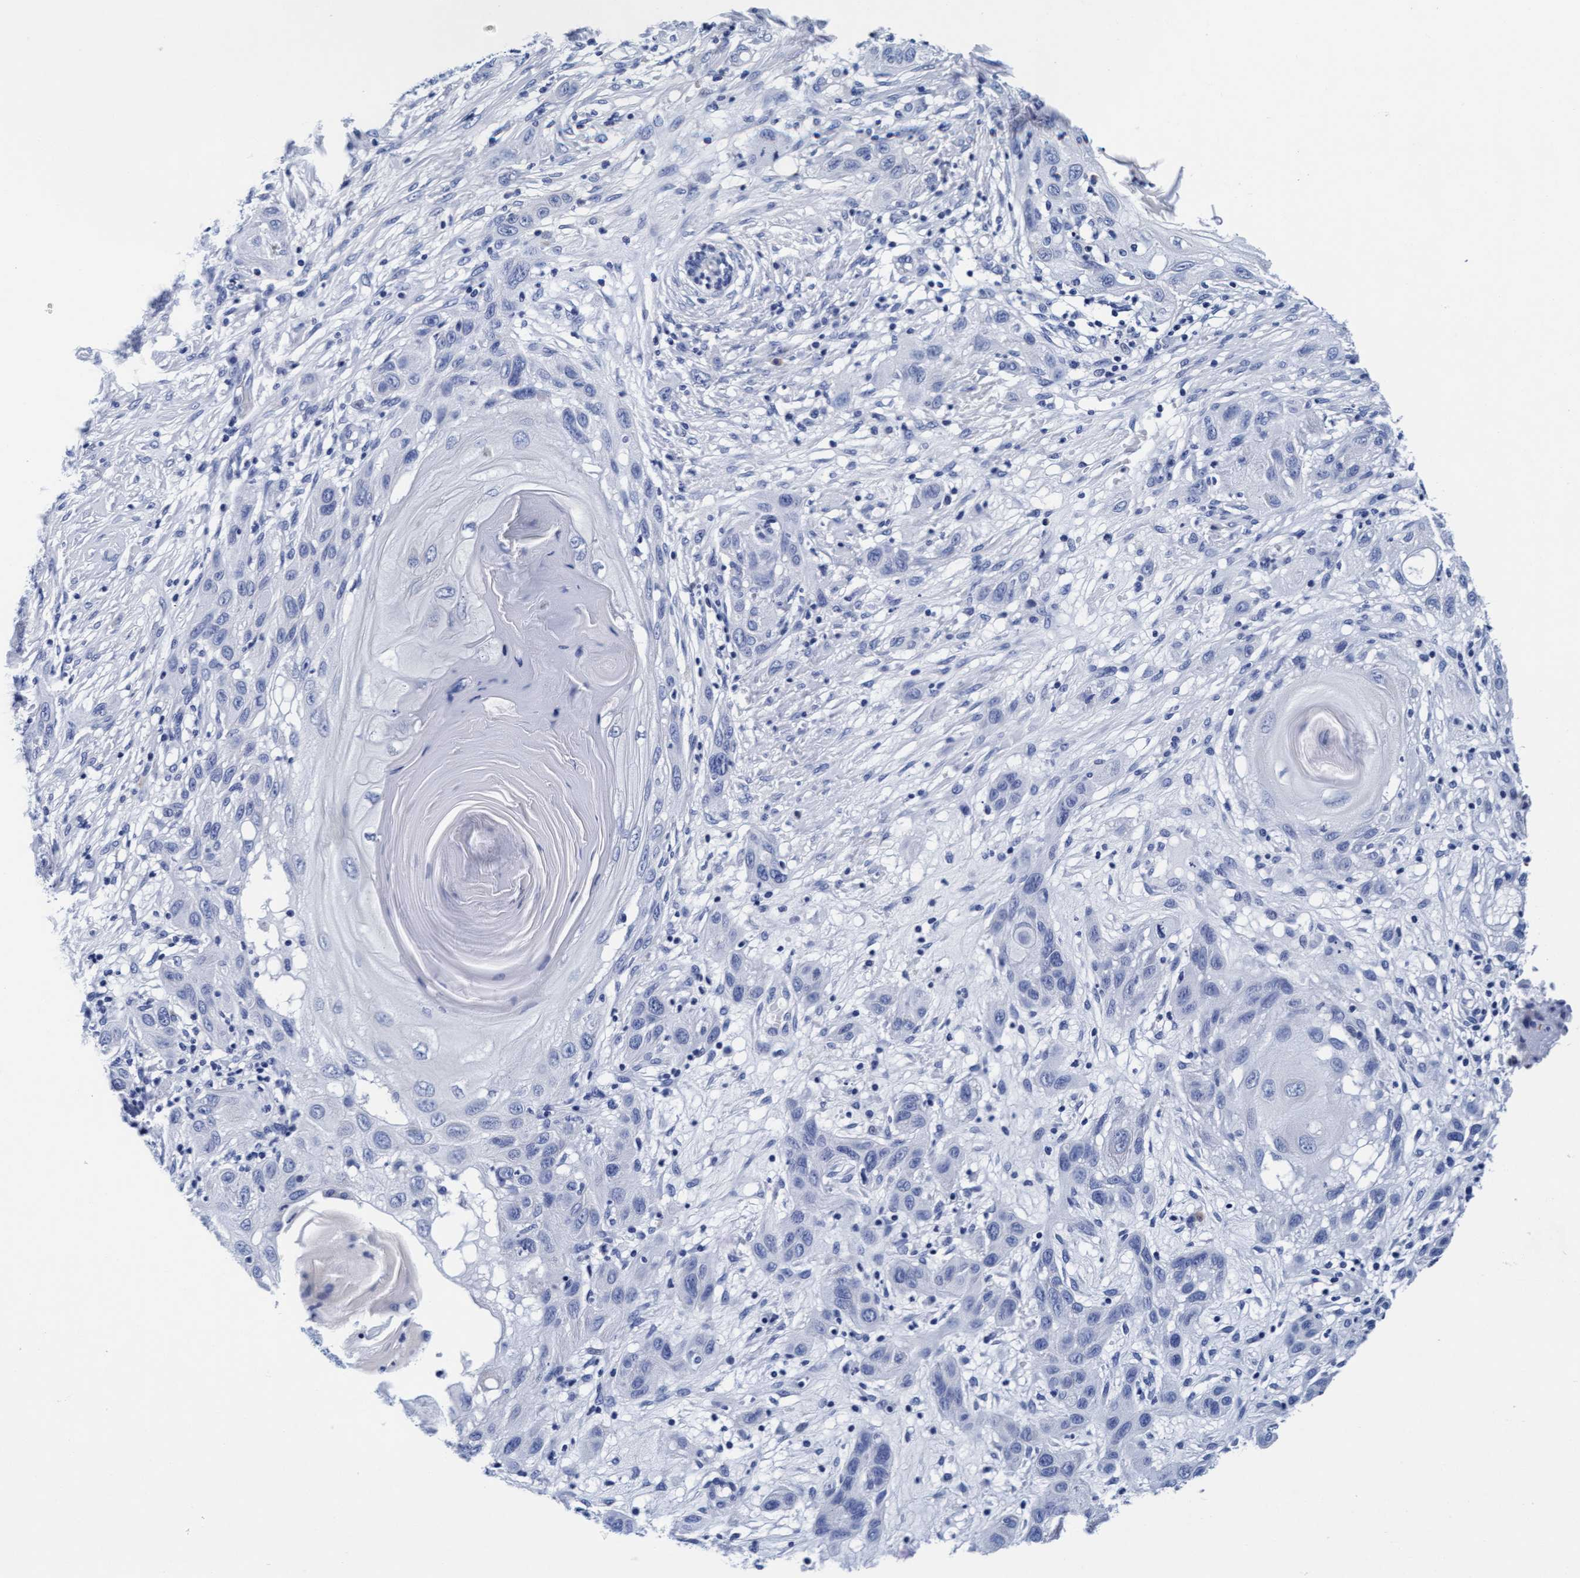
{"staining": {"intensity": "negative", "quantity": "none", "location": "none"}, "tissue": "skin cancer", "cell_type": "Tumor cells", "image_type": "cancer", "snomed": [{"axis": "morphology", "description": "Squamous cell carcinoma, NOS"}, {"axis": "topography", "description": "Skin"}], "caption": "DAB (3,3'-diaminobenzidine) immunohistochemical staining of squamous cell carcinoma (skin) reveals no significant staining in tumor cells. (DAB (3,3'-diaminobenzidine) immunohistochemistry visualized using brightfield microscopy, high magnification).", "gene": "ARSG", "patient": {"sex": "female", "age": 96}}